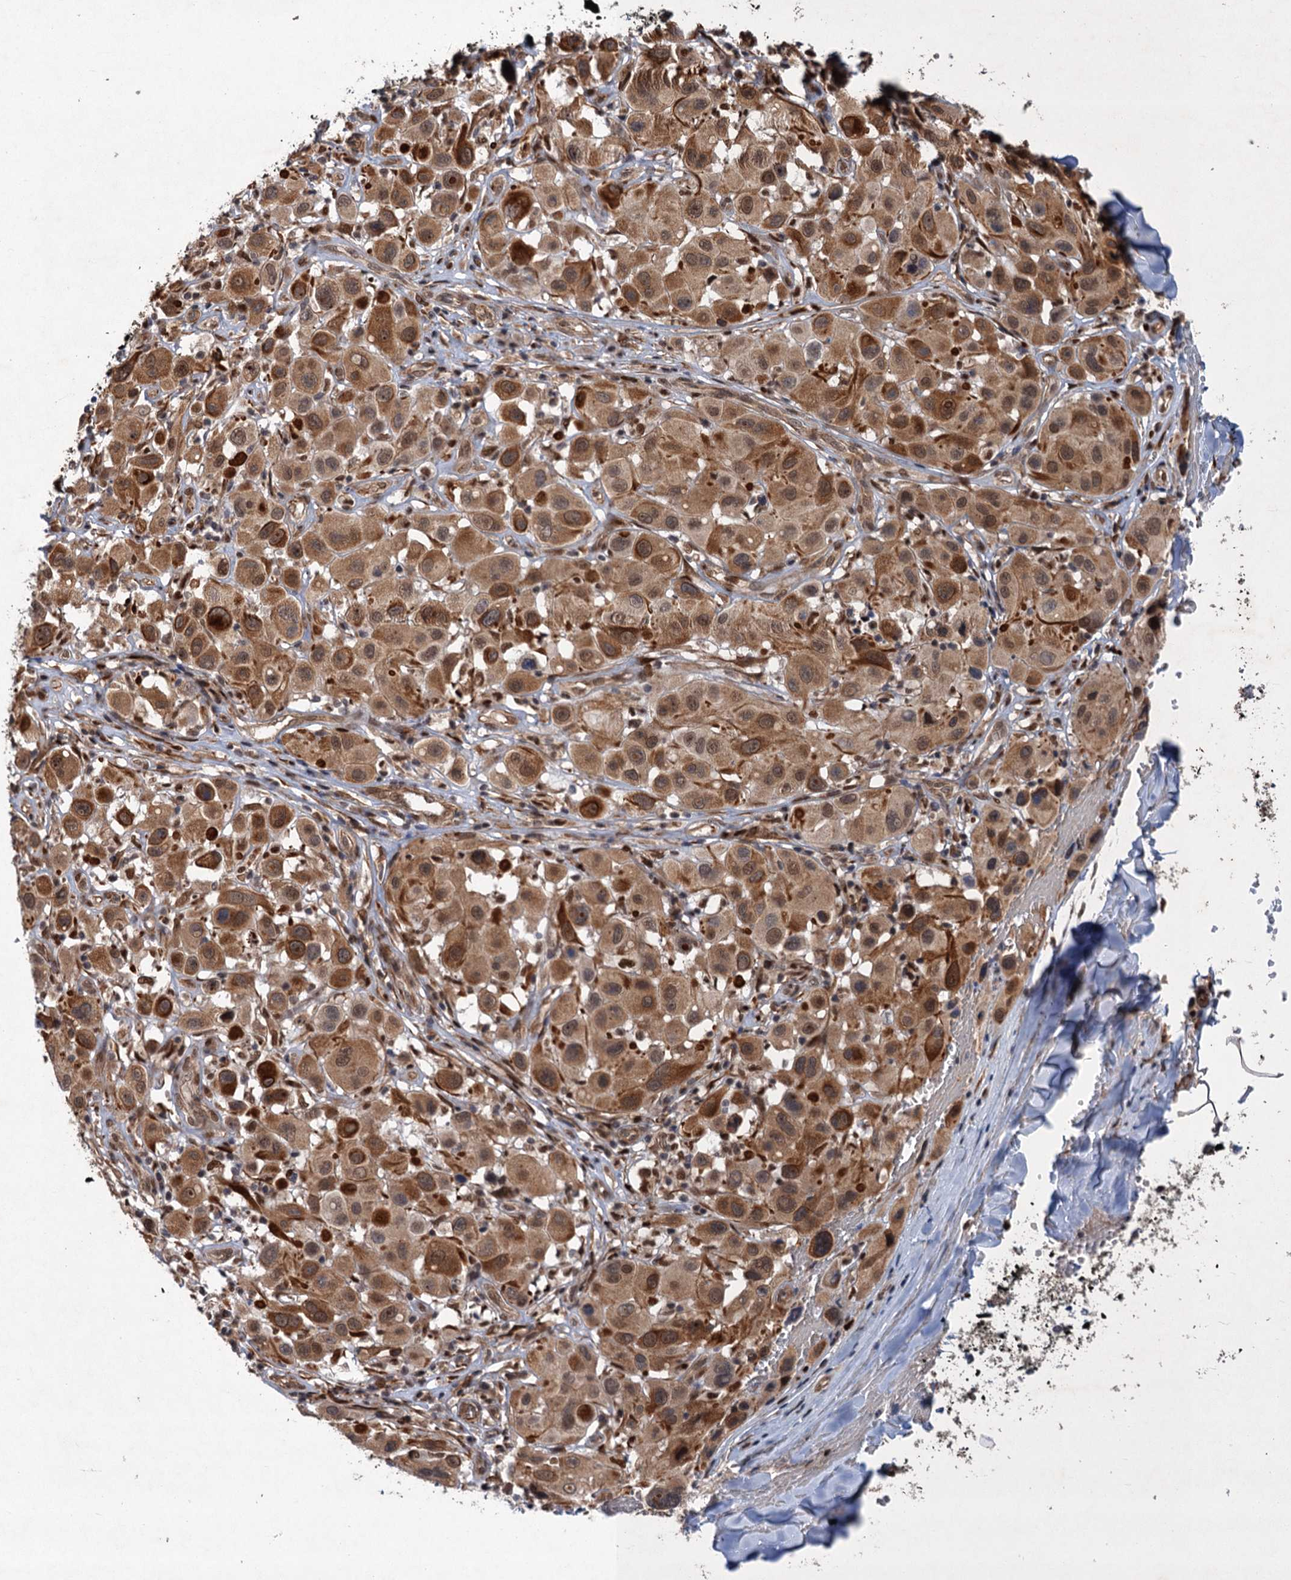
{"staining": {"intensity": "strong", "quantity": "25%-75%", "location": "cytoplasmic/membranous,nuclear"}, "tissue": "melanoma", "cell_type": "Tumor cells", "image_type": "cancer", "snomed": [{"axis": "morphology", "description": "Malignant melanoma, Metastatic site"}, {"axis": "topography", "description": "Skin"}], "caption": "Melanoma tissue reveals strong cytoplasmic/membranous and nuclear staining in about 25%-75% of tumor cells, visualized by immunohistochemistry. Using DAB (3,3'-diaminobenzidine) (brown) and hematoxylin (blue) stains, captured at high magnification using brightfield microscopy.", "gene": "TTC31", "patient": {"sex": "male", "age": 41}}